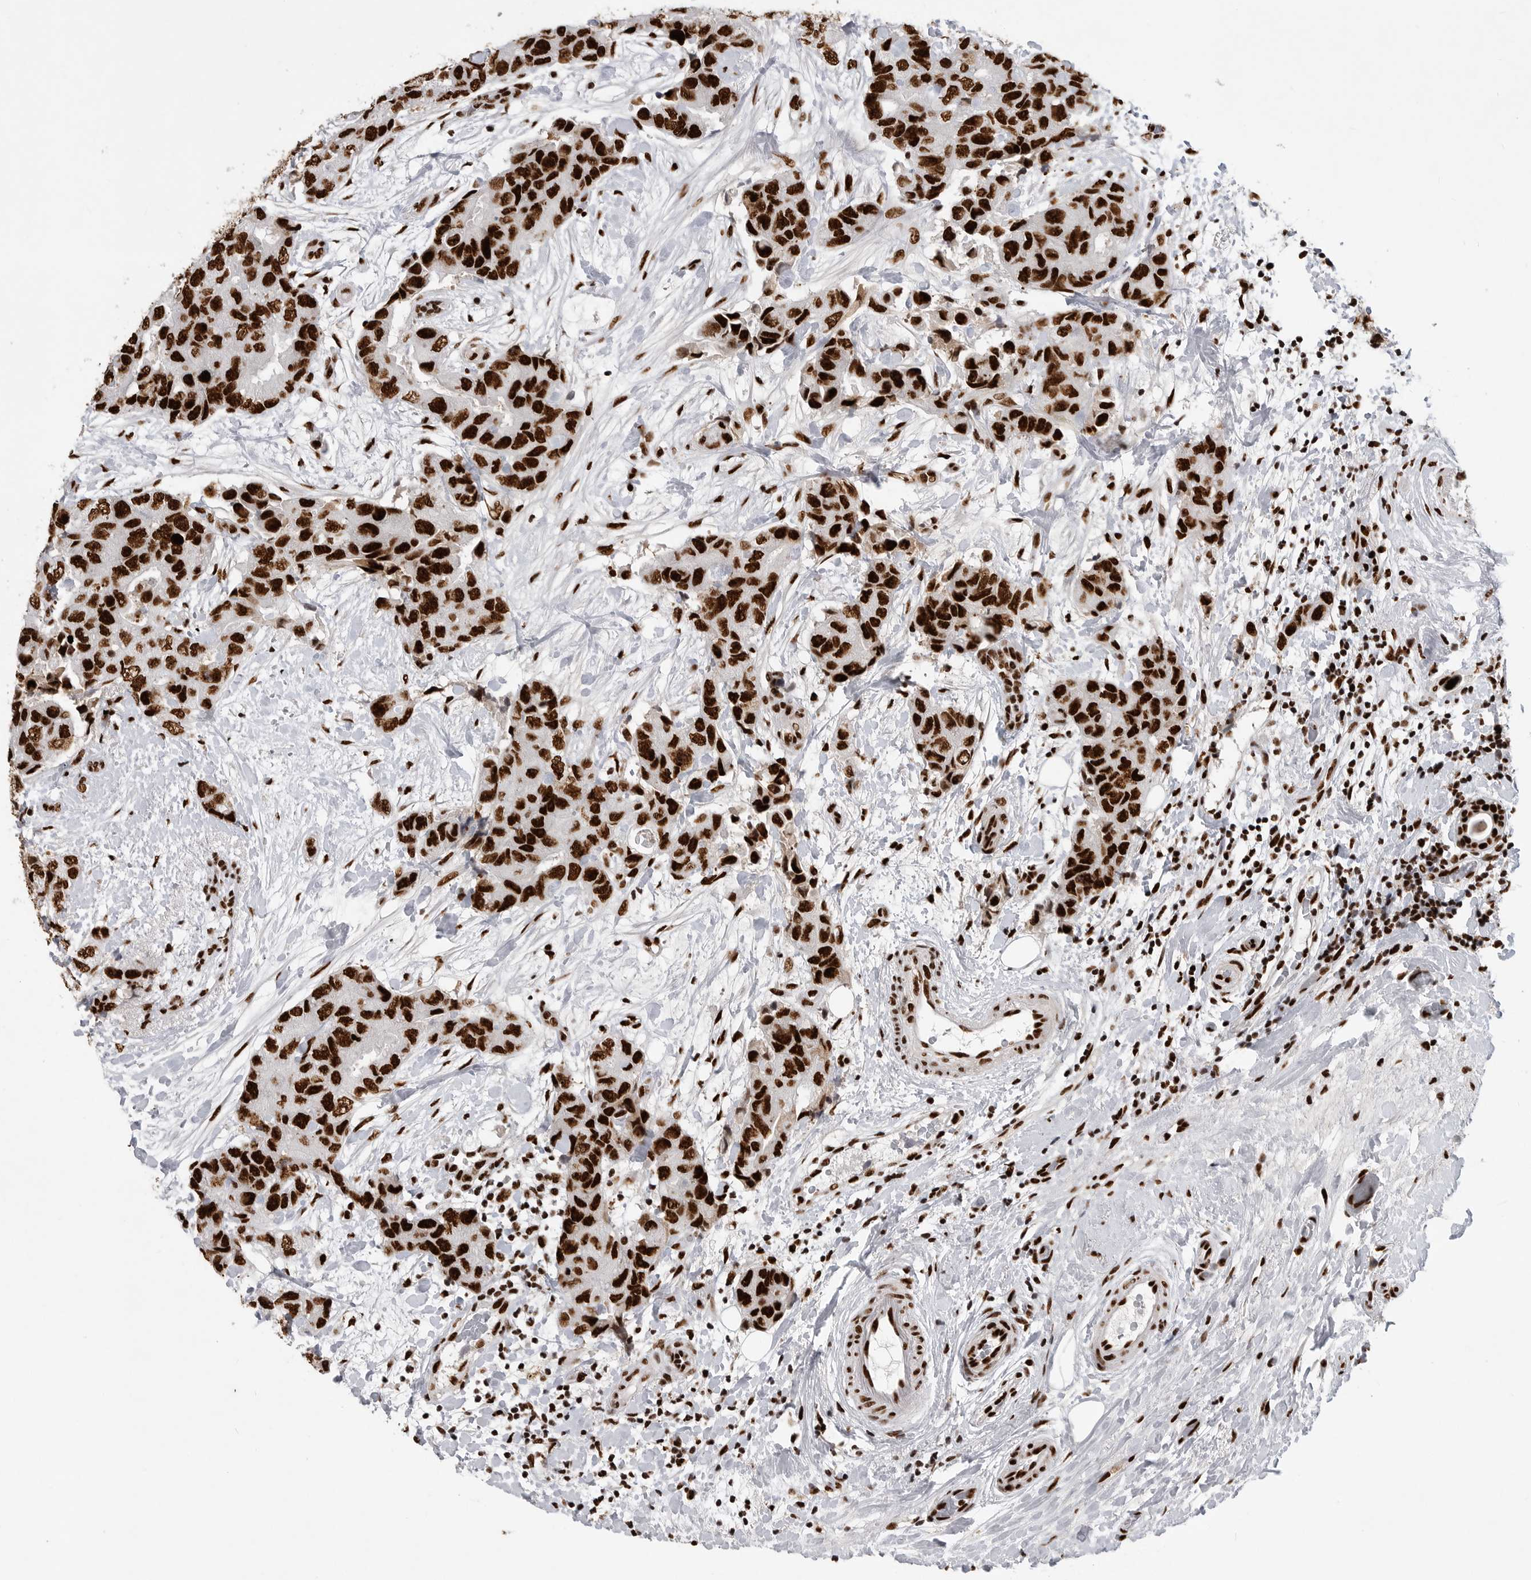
{"staining": {"intensity": "strong", "quantity": ">75%", "location": "nuclear"}, "tissue": "breast cancer", "cell_type": "Tumor cells", "image_type": "cancer", "snomed": [{"axis": "morphology", "description": "Duct carcinoma"}, {"axis": "topography", "description": "Breast"}], "caption": "Tumor cells reveal strong nuclear positivity in approximately >75% of cells in breast cancer.", "gene": "BCLAF1", "patient": {"sex": "female", "age": 62}}